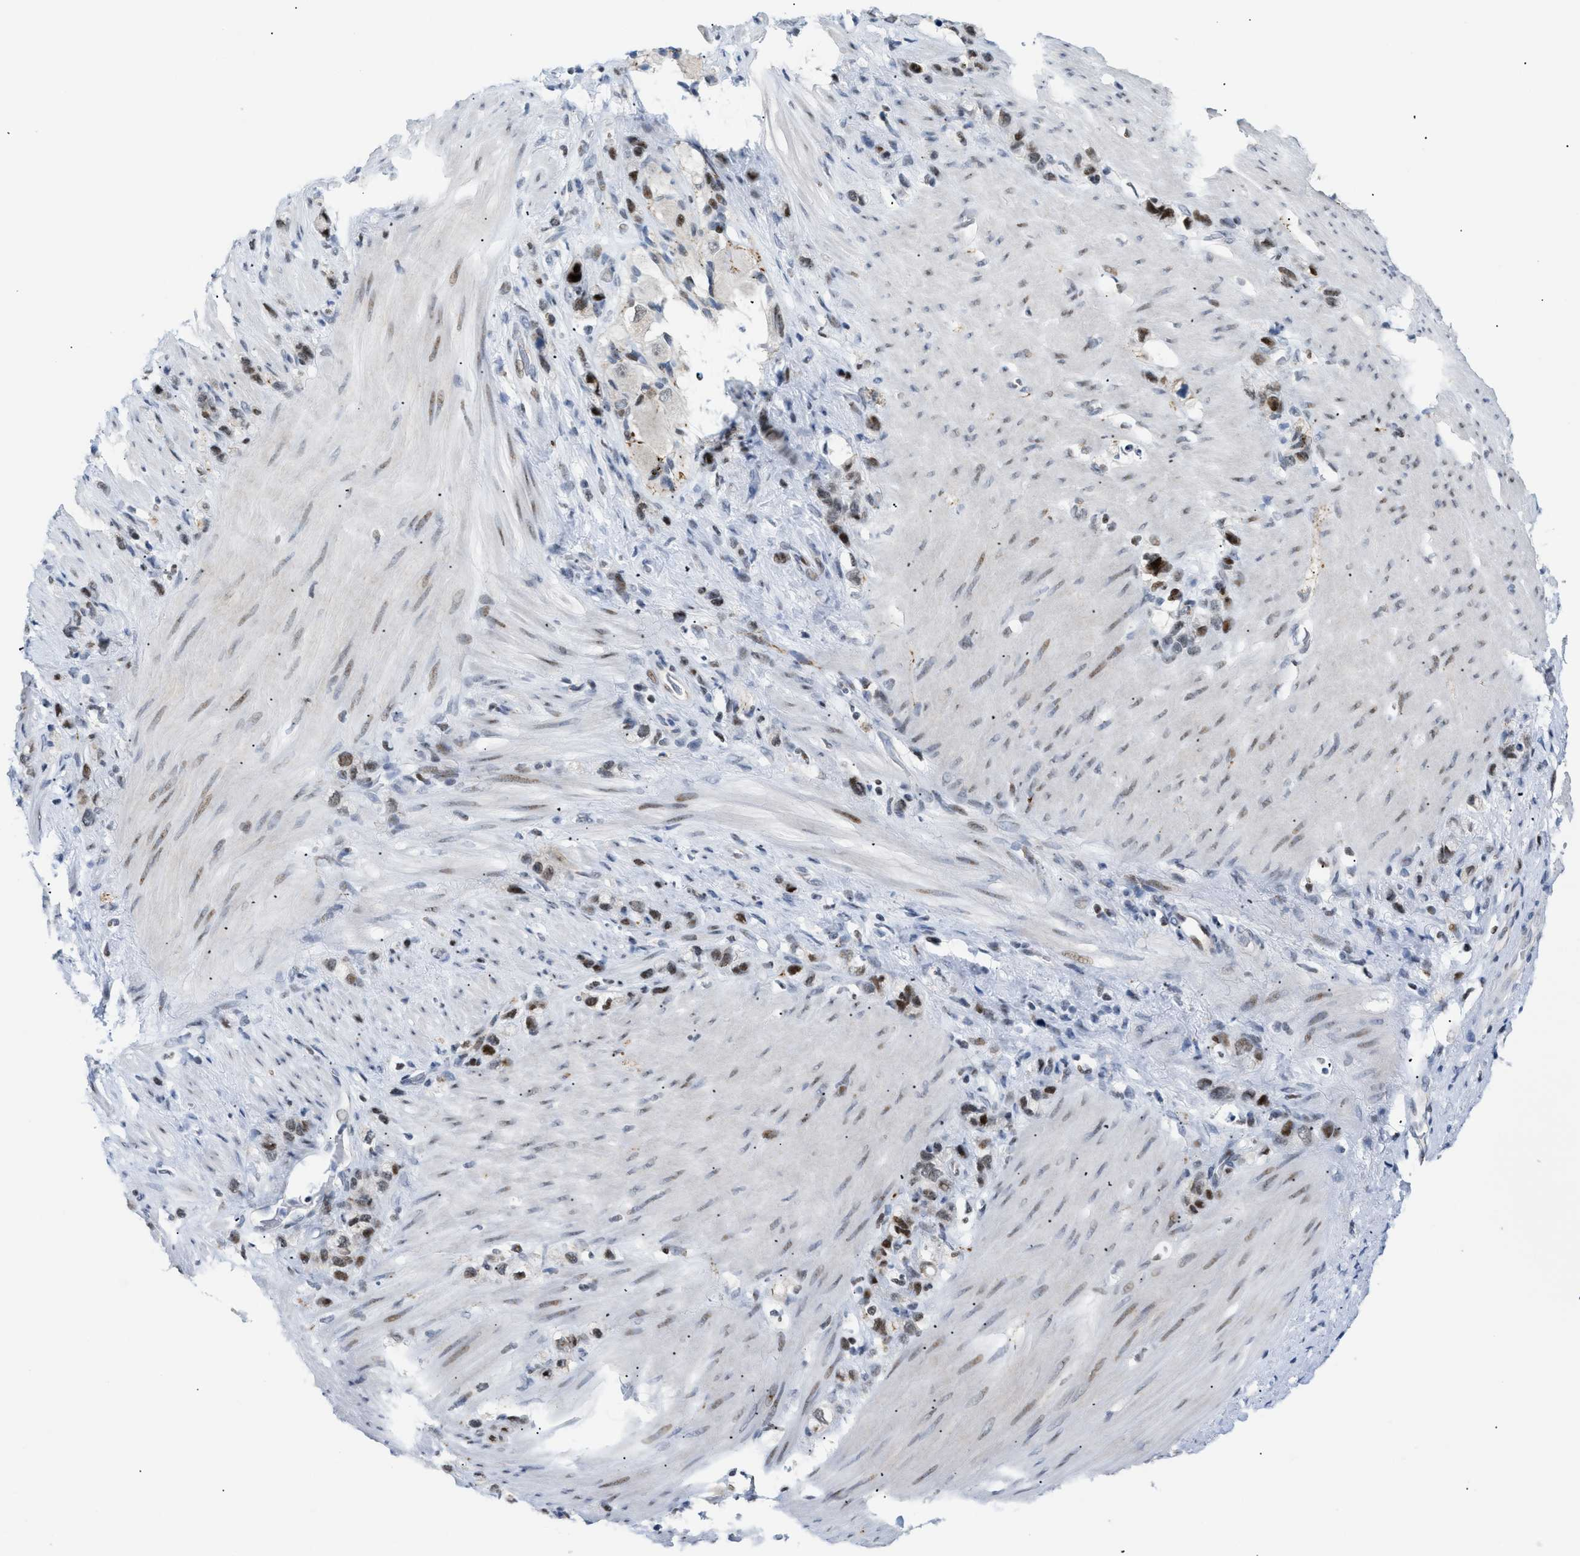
{"staining": {"intensity": "strong", "quantity": ">75%", "location": "nuclear"}, "tissue": "stomach cancer", "cell_type": "Tumor cells", "image_type": "cancer", "snomed": [{"axis": "morphology", "description": "Normal tissue, NOS"}, {"axis": "morphology", "description": "Adenocarcinoma, NOS"}, {"axis": "morphology", "description": "Adenocarcinoma, High grade"}, {"axis": "topography", "description": "Stomach, upper"}, {"axis": "topography", "description": "Stomach"}], "caption": "Protein analysis of adenocarcinoma (high-grade) (stomach) tissue exhibits strong nuclear positivity in approximately >75% of tumor cells. (IHC, brightfield microscopy, high magnification).", "gene": "MED1", "patient": {"sex": "female", "age": 65}}